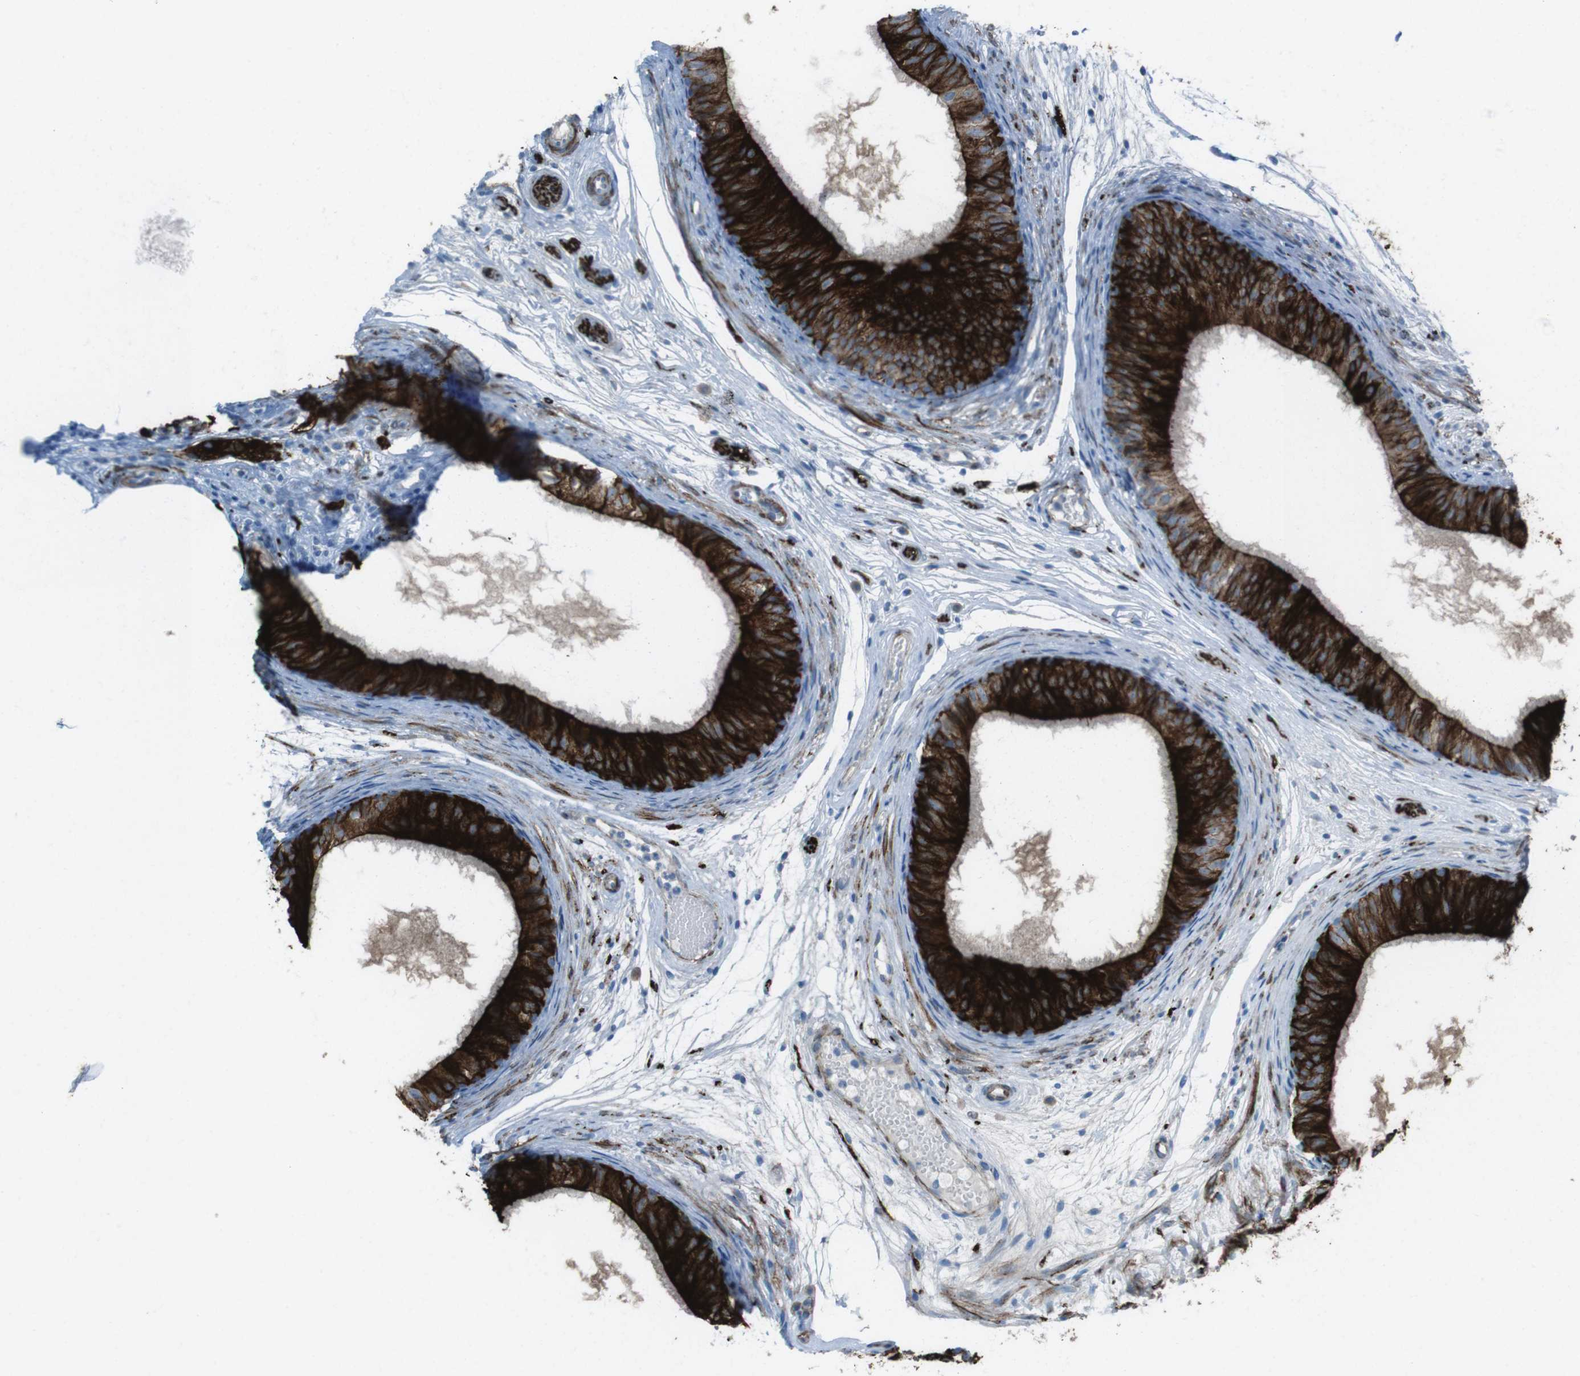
{"staining": {"intensity": "strong", "quantity": ">75%", "location": "cytoplasmic/membranous"}, "tissue": "epididymis", "cell_type": "Glandular cells", "image_type": "normal", "snomed": [{"axis": "morphology", "description": "Normal tissue, NOS"}, {"axis": "morphology", "description": "Atrophy, NOS"}, {"axis": "topography", "description": "Testis"}, {"axis": "topography", "description": "Epididymis"}], "caption": "Unremarkable epididymis exhibits strong cytoplasmic/membranous expression in approximately >75% of glandular cells, visualized by immunohistochemistry.", "gene": "TUBB2A", "patient": {"sex": "male", "age": 18}}